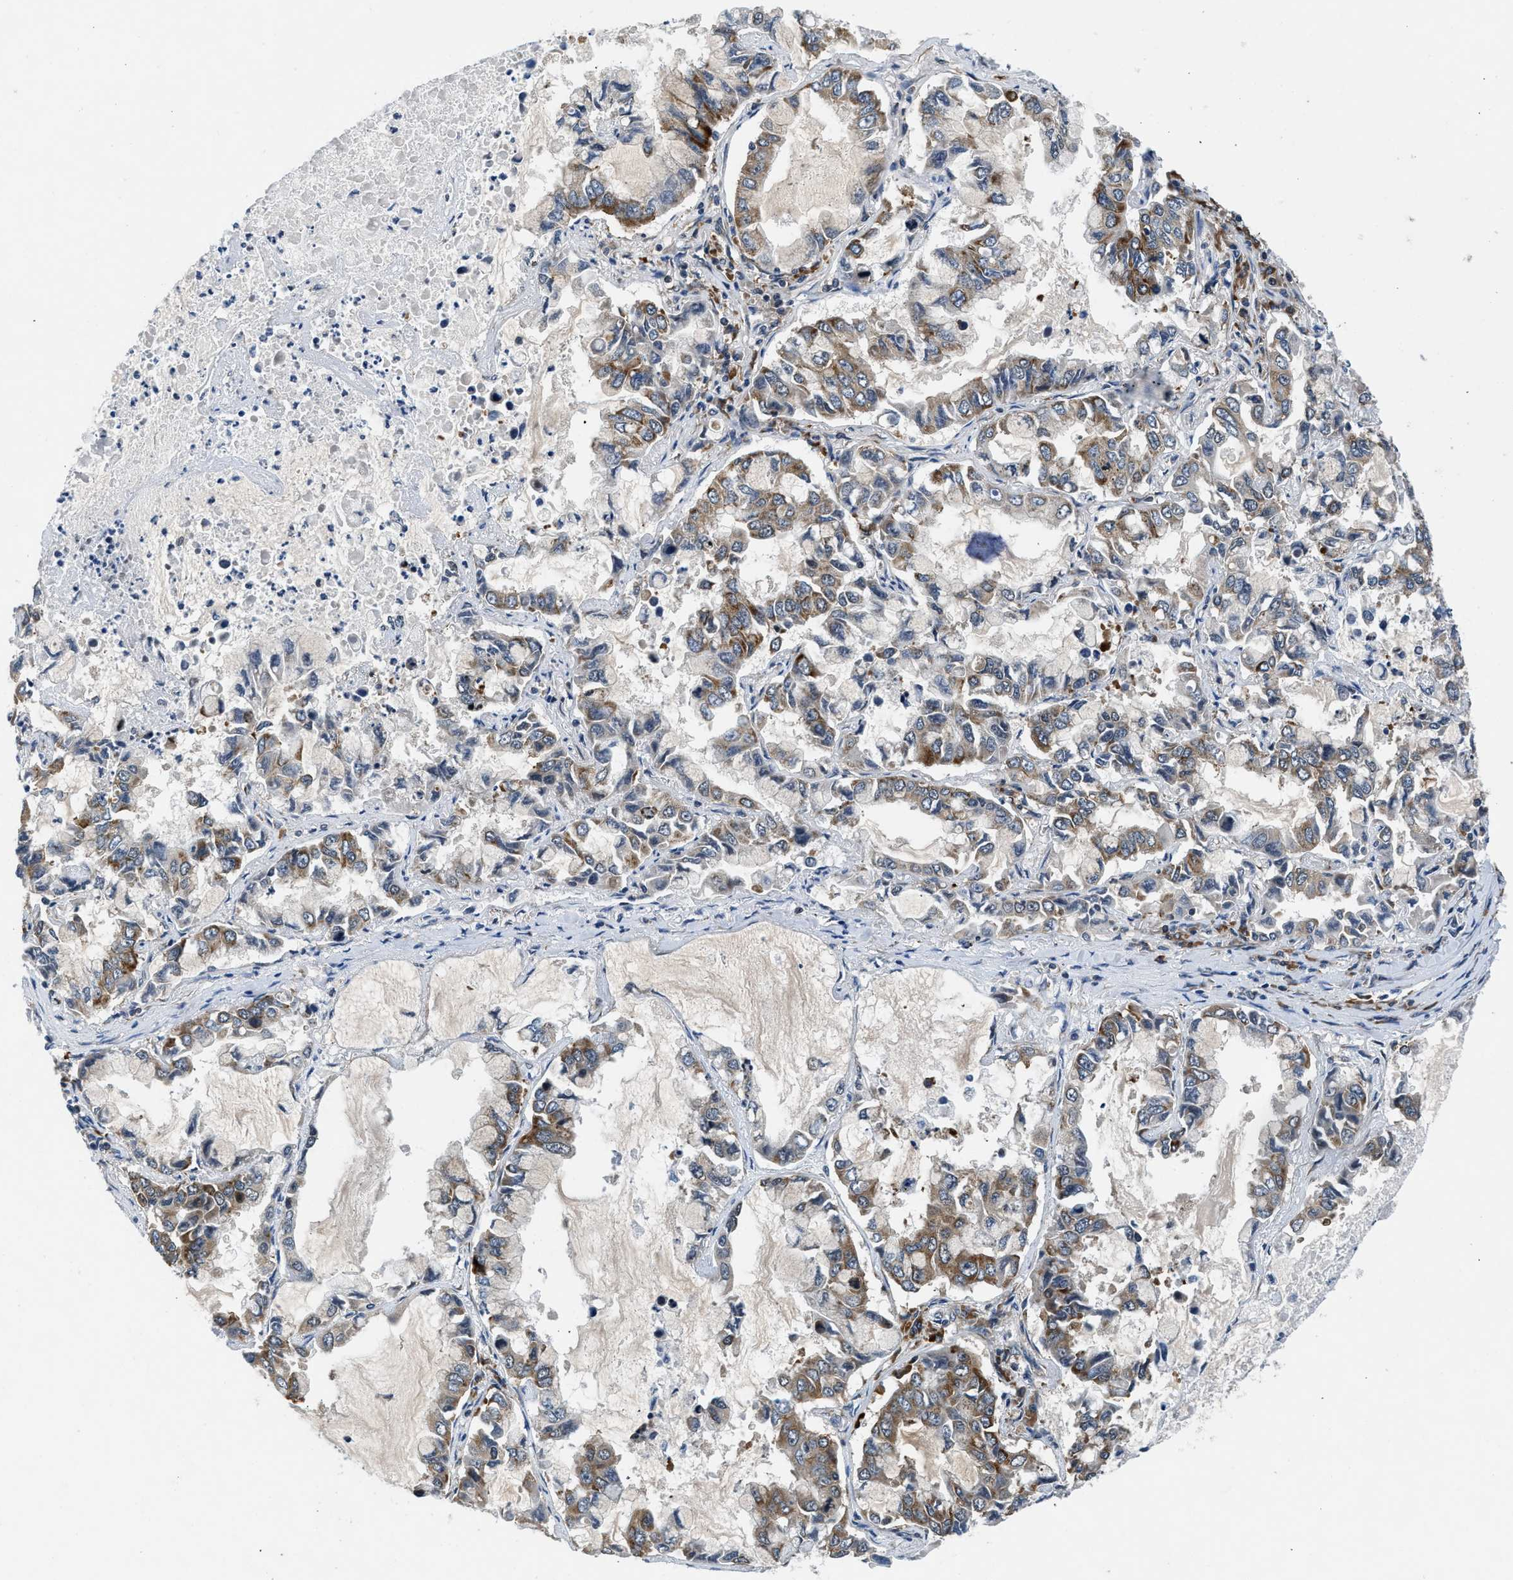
{"staining": {"intensity": "moderate", "quantity": "25%-75%", "location": "cytoplasmic/membranous"}, "tissue": "lung cancer", "cell_type": "Tumor cells", "image_type": "cancer", "snomed": [{"axis": "morphology", "description": "Adenocarcinoma, NOS"}, {"axis": "topography", "description": "Lung"}], "caption": "Protein expression by immunohistochemistry displays moderate cytoplasmic/membranous expression in approximately 25%-75% of tumor cells in lung adenocarcinoma.", "gene": "PA2G4", "patient": {"sex": "male", "age": 64}}